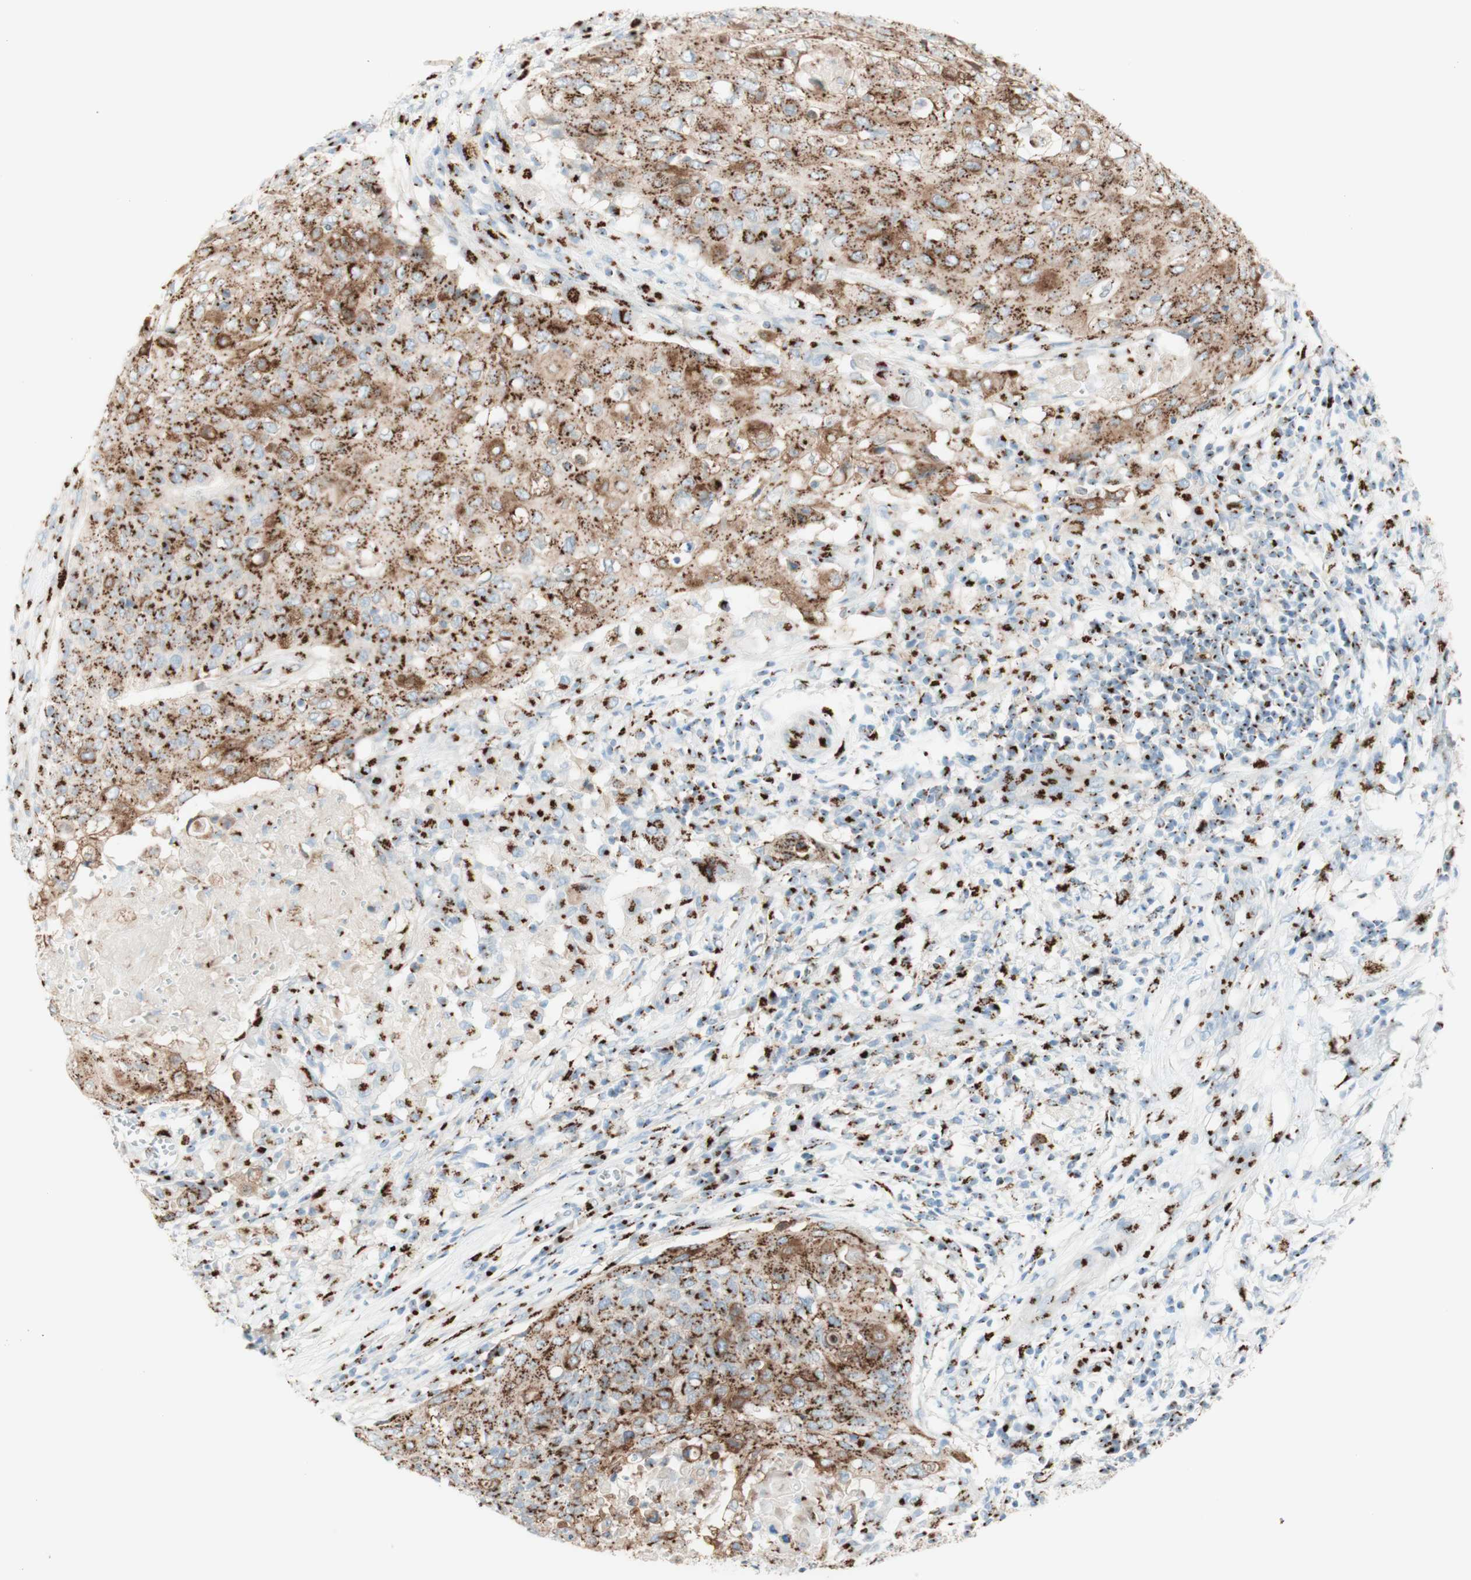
{"staining": {"intensity": "strong", "quantity": ">75%", "location": "cytoplasmic/membranous"}, "tissue": "cervical cancer", "cell_type": "Tumor cells", "image_type": "cancer", "snomed": [{"axis": "morphology", "description": "Squamous cell carcinoma, NOS"}, {"axis": "topography", "description": "Cervix"}], "caption": "A high amount of strong cytoplasmic/membranous staining is present in approximately >75% of tumor cells in cervical cancer (squamous cell carcinoma) tissue. Using DAB (3,3'-diaminobenzidine) (brown) and hematoxylin (blue) stains, captured at high magnification using brightfield microscopy.", "gene": "GOLGB1", "patient": {"sex": "female", "age": 39}}